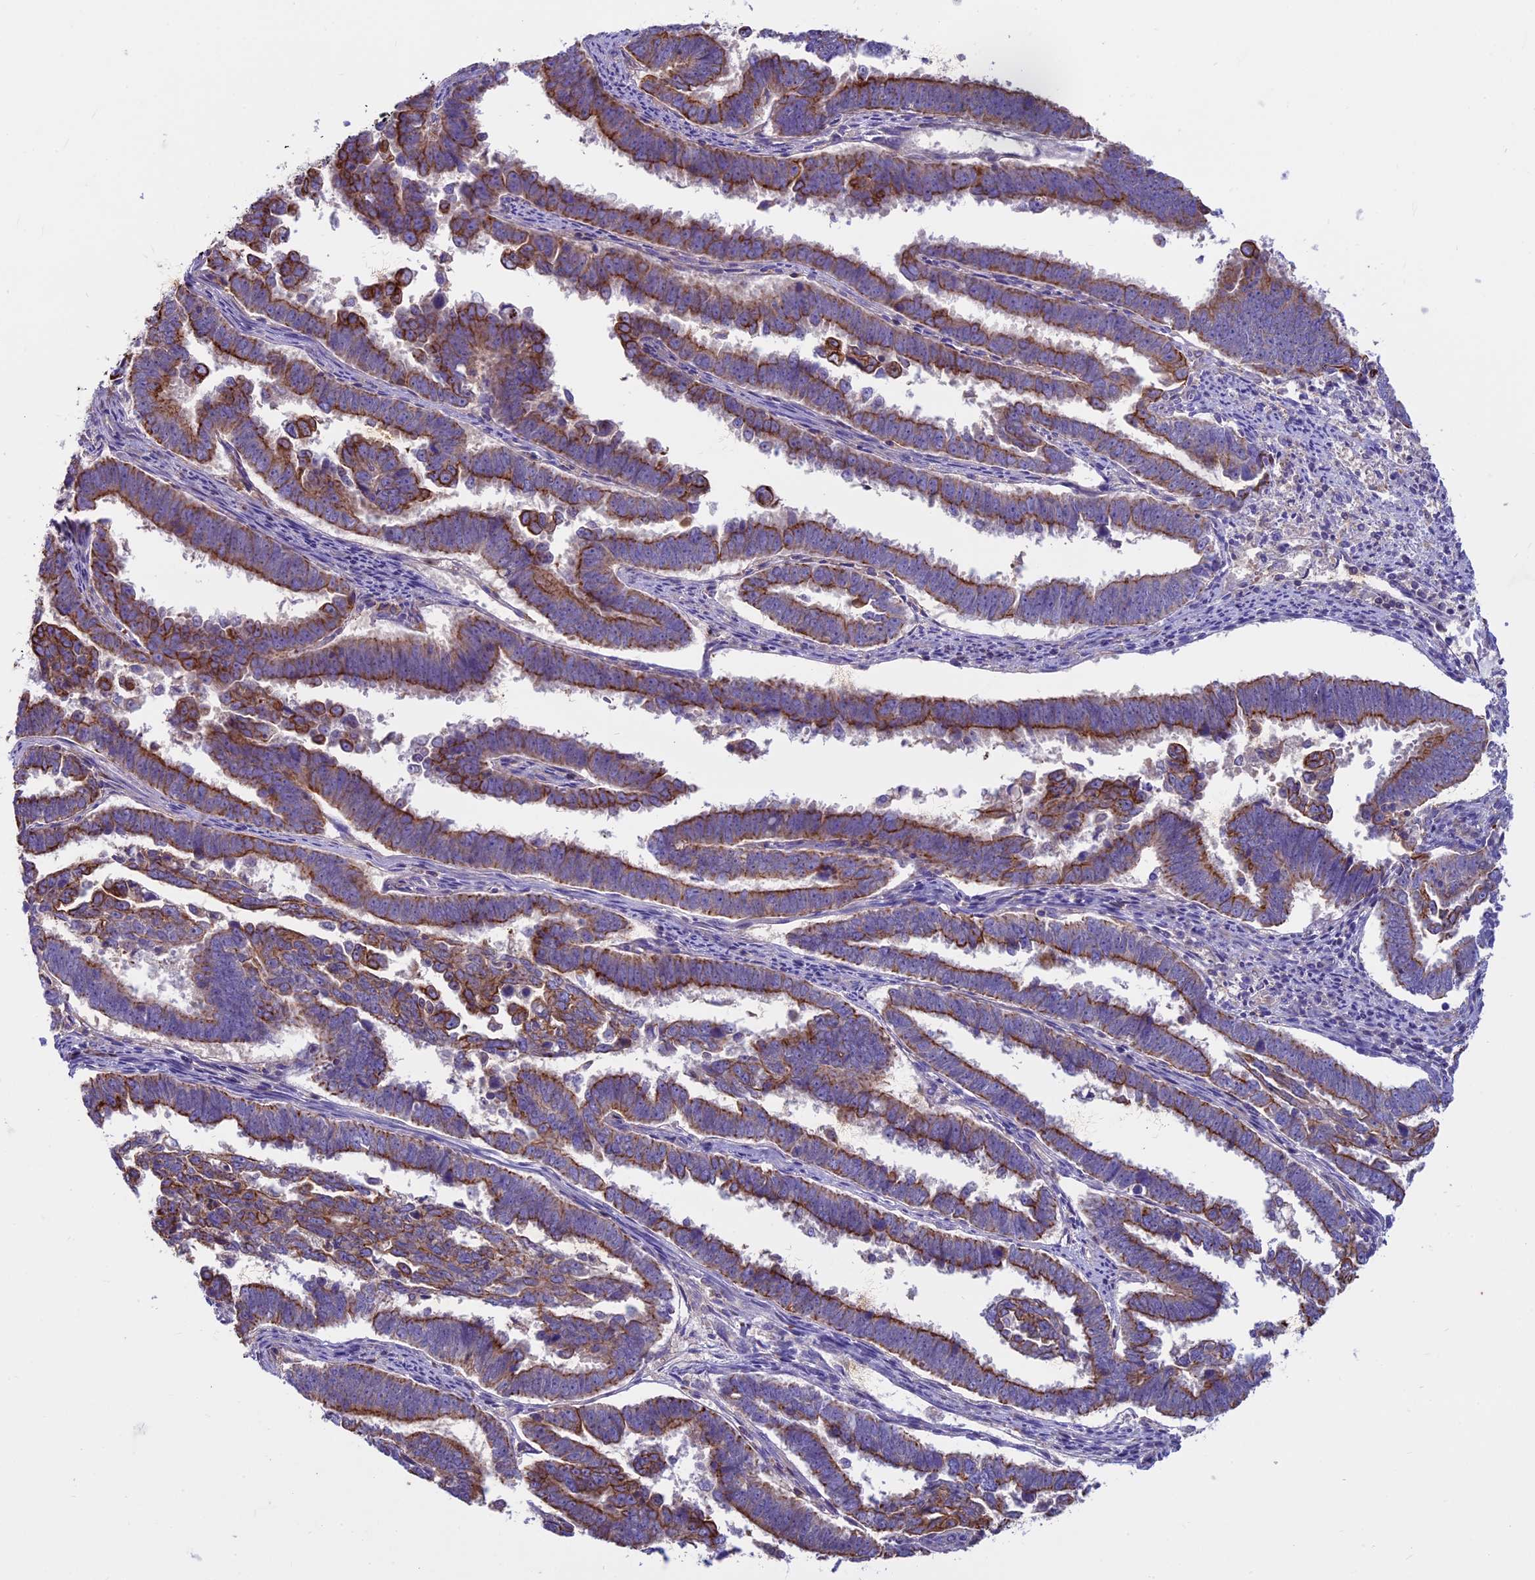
{"staining": {"intensity": "strong", "quantity": "25%-75%", "location": "cytoplasmic/membranous"}, "tissue": "endometrial cancer", "cell_type": "Tumor cells", "image_type": "cancer", "snomed": [{"axis": "morphology", "description": "Adenocarcinoma, NOS"}, {"axis": "topography", "description": "Endometrium"}], "caption": "Brown immunohistochemical staining in human endometrial cancer reveals strong cytoplasmic/membranous staining in about 25%-75% of tumor cells.", "gene": "CDAN1", "patient": {"sex": "female", "age": 75}}